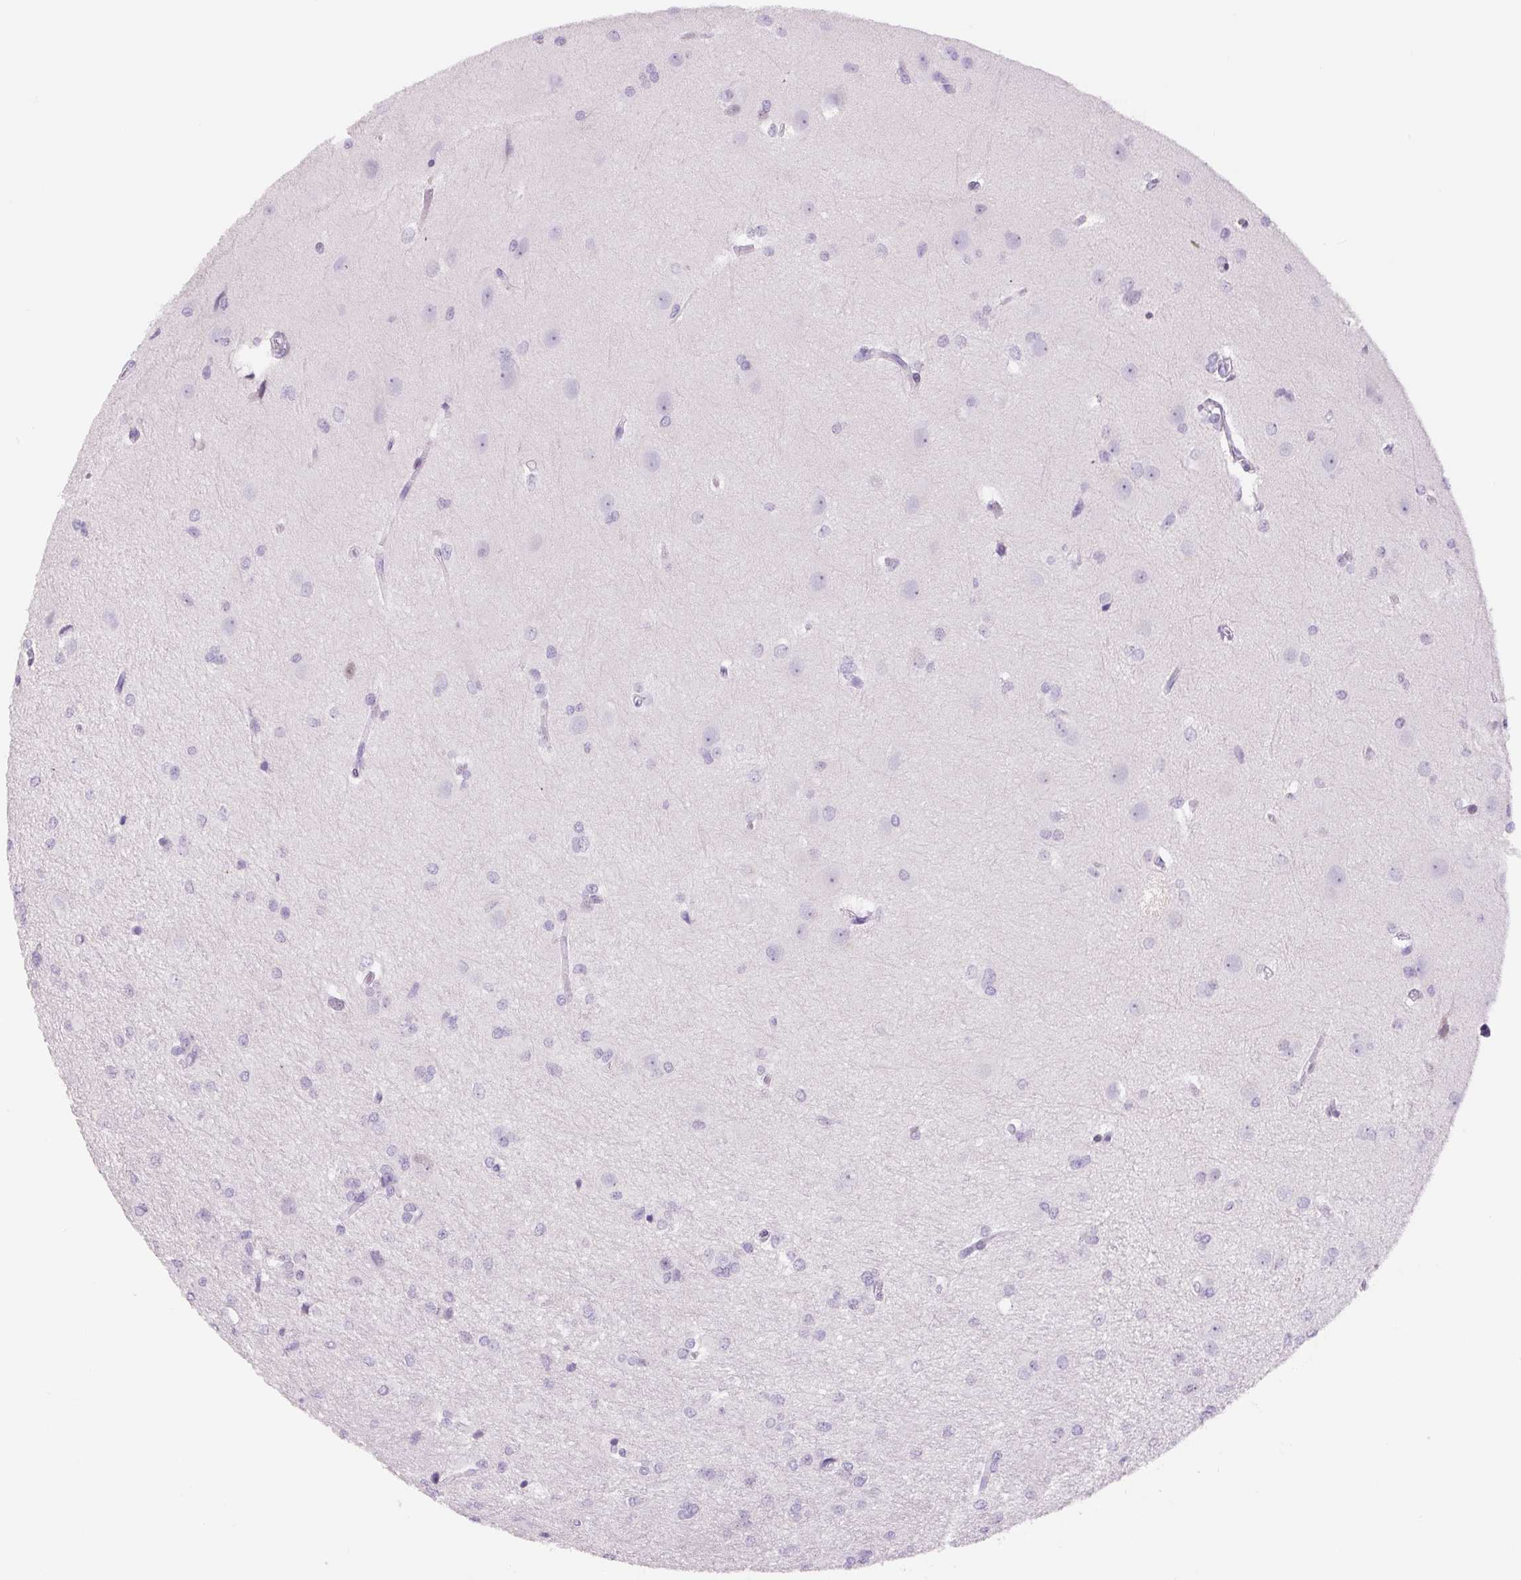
{"staining": {"intensity": "negative", "quantity": "none", "location": "none"}, "tissue": "glioma", "cell_type": "Tumor cells", "image_type": "cancer", "snomed": [{"axis": "morphology", "description": "Glioma, malignant, Low grade"}, {"axis": "topography", "description": "Brain"}], "caption": "The photomicrograph shows no significant expression in tumor cells of malignant low-grade glioma. (DAB (3,3'-diaminobenzidine) immunohistochemistry with hematoxylin counter stain).", "gene": "SIX1", "patient": {"sex": "male", "age": 26}}